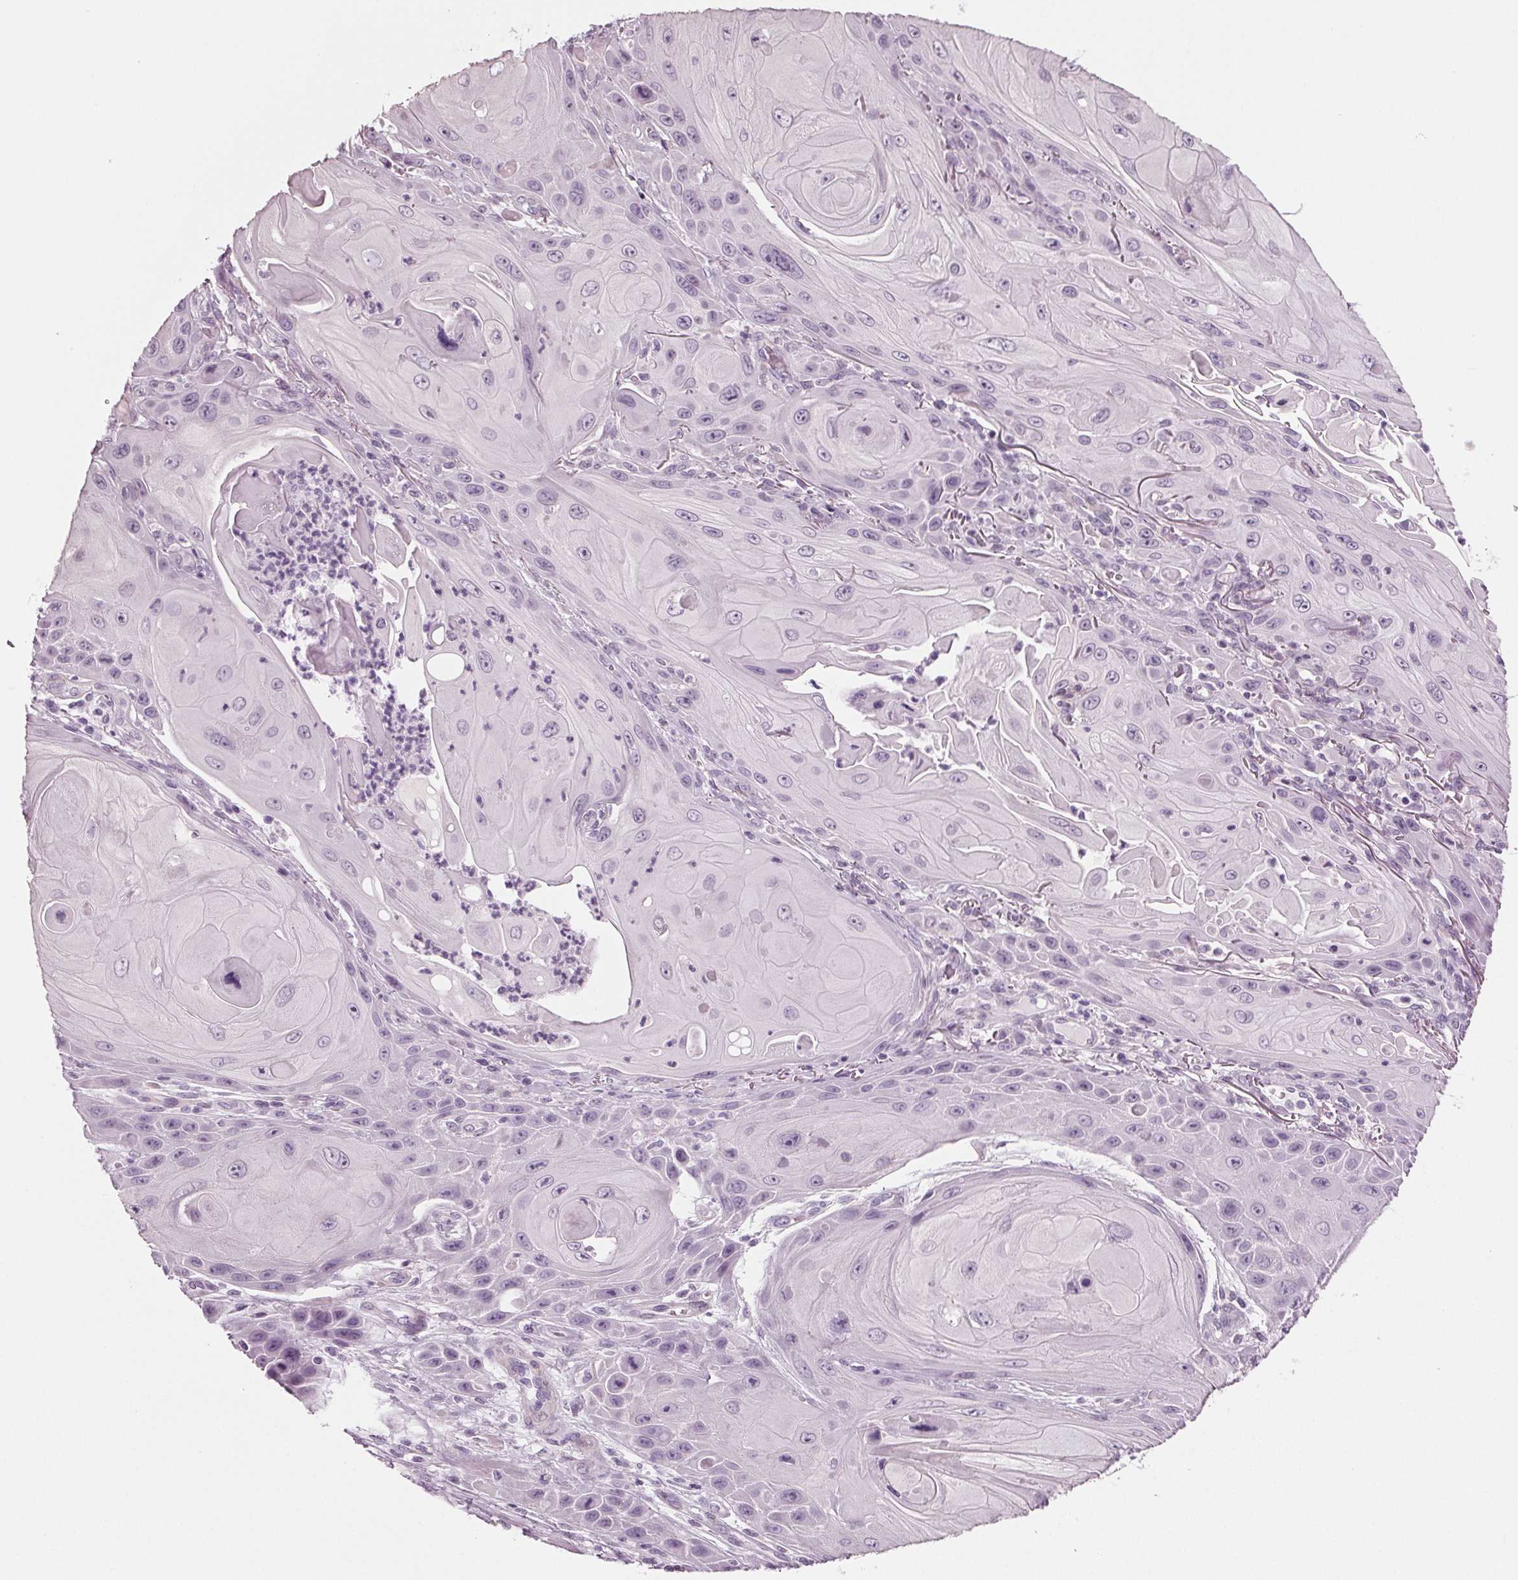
{"staining": {"intensity": "negative", "quantity": "none", "location": "none"}, "tissue": "skin cancer", "cell_type": "Tumor cells", "image_type": "cancer", "snomed": [{"axis": "morphology", "description": "Squamous cell carcinoma, NOS"}, {"axis": "topography", "description": "Skin"}], "caption": "The histopathology image shows no staining of tumor cells in squamous cell carcinoma (skin).", "gene": "BHLHE22", "patient": {"sex": "female", "age": 94}}